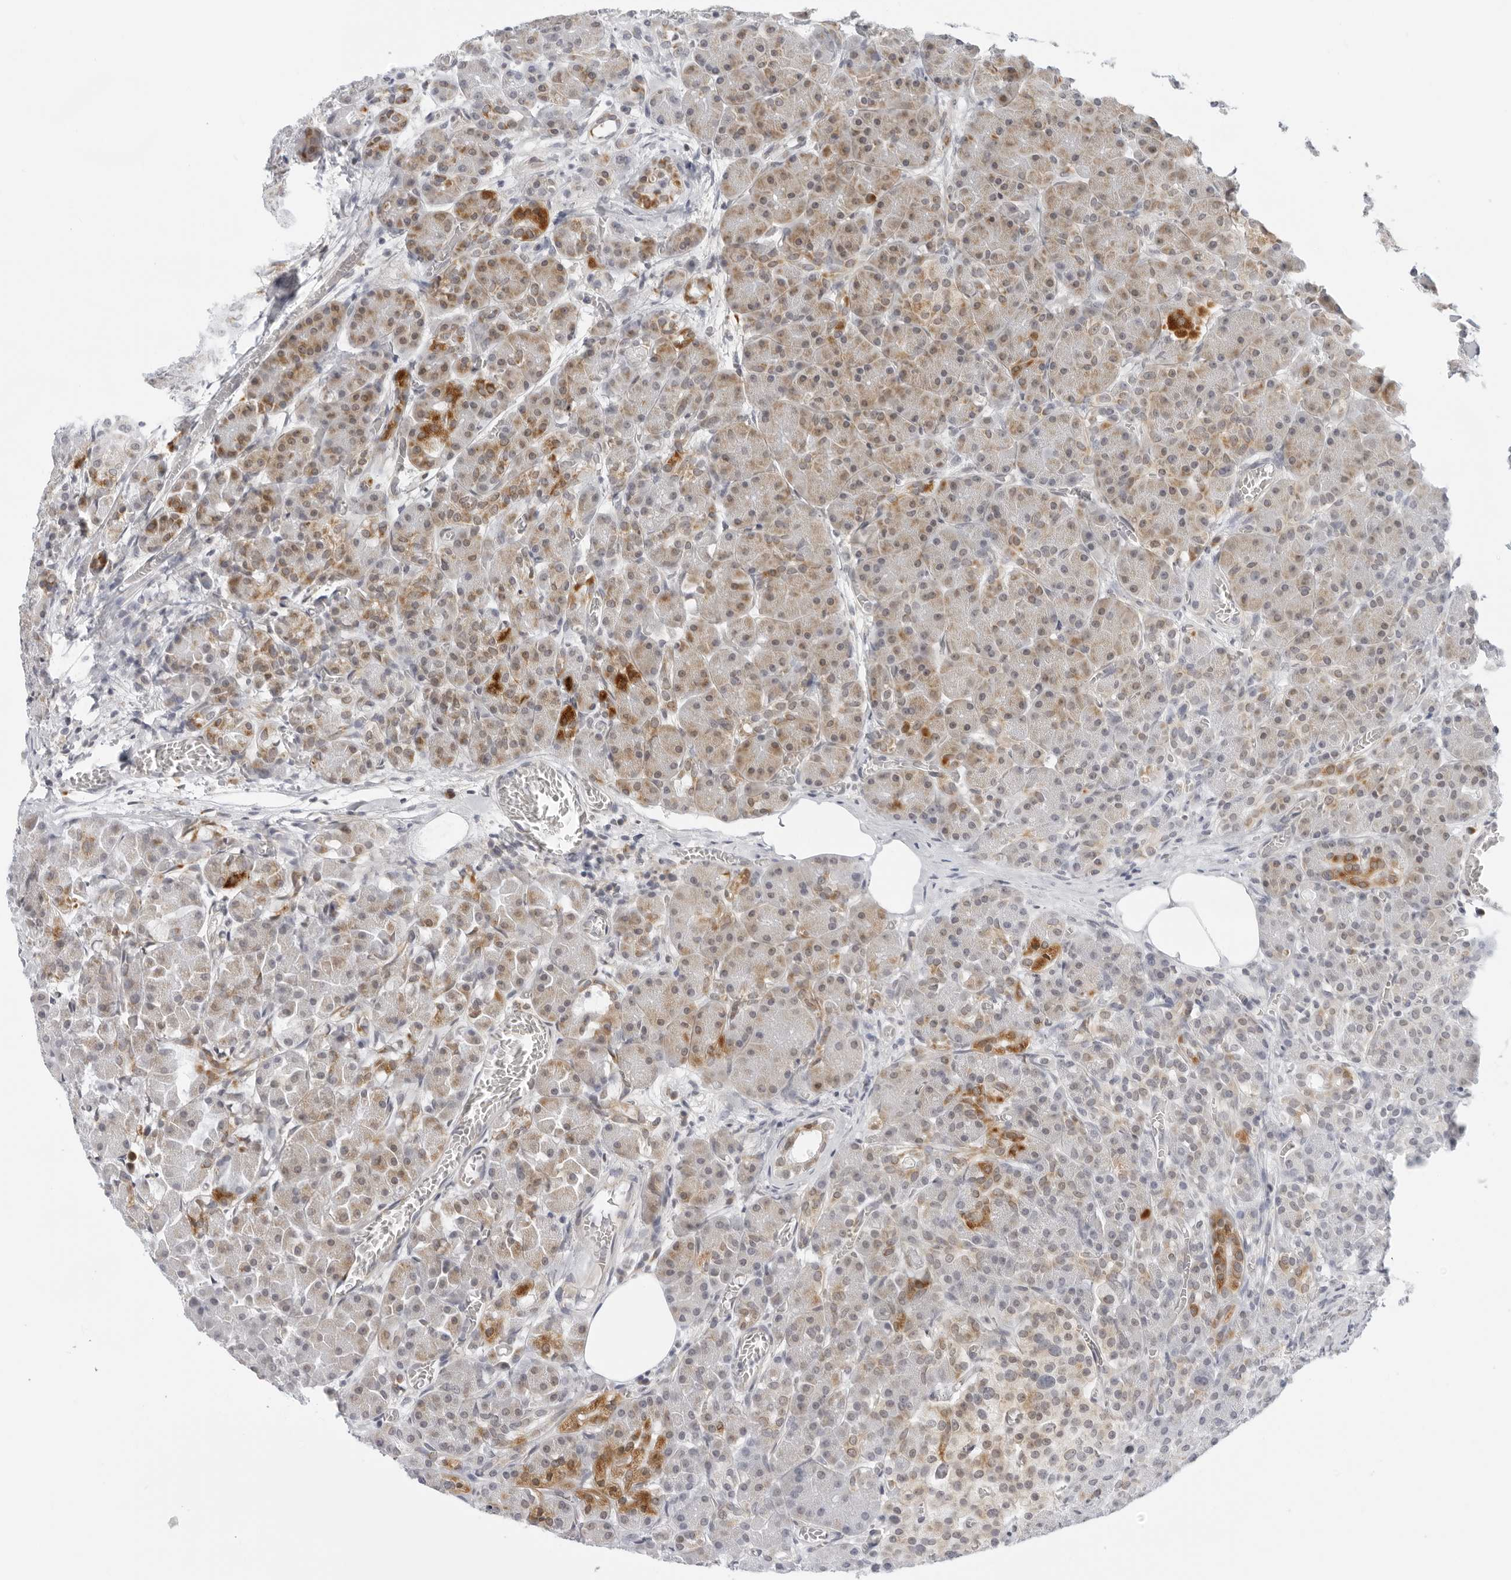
{"staining": {"intensity": "moderate", "quantity": "25%-75%", "location": "cytoplasmic/membranous"}, "tissue": "pancreas", "cell_type": "Exocrine glandular cells", "image_type": "normal", "snomed": [{"axis": "morphology", "description": "Normal tissue, NOS"}, {"axis": "topography", "description": "Pancreas"}], "caption": "The immunohistochemical stain labels moderate cytoplasmic/membranous expression in exocrine glandular cells of normal pancreas. (Stains: DAB (3,3'-diaminobenzidine) in brown, nuclei in blue, Microscopy: brightfield microscopy at high magnification).", "gene": "CIART", "patient": {"sex": "male", "age": 63}}